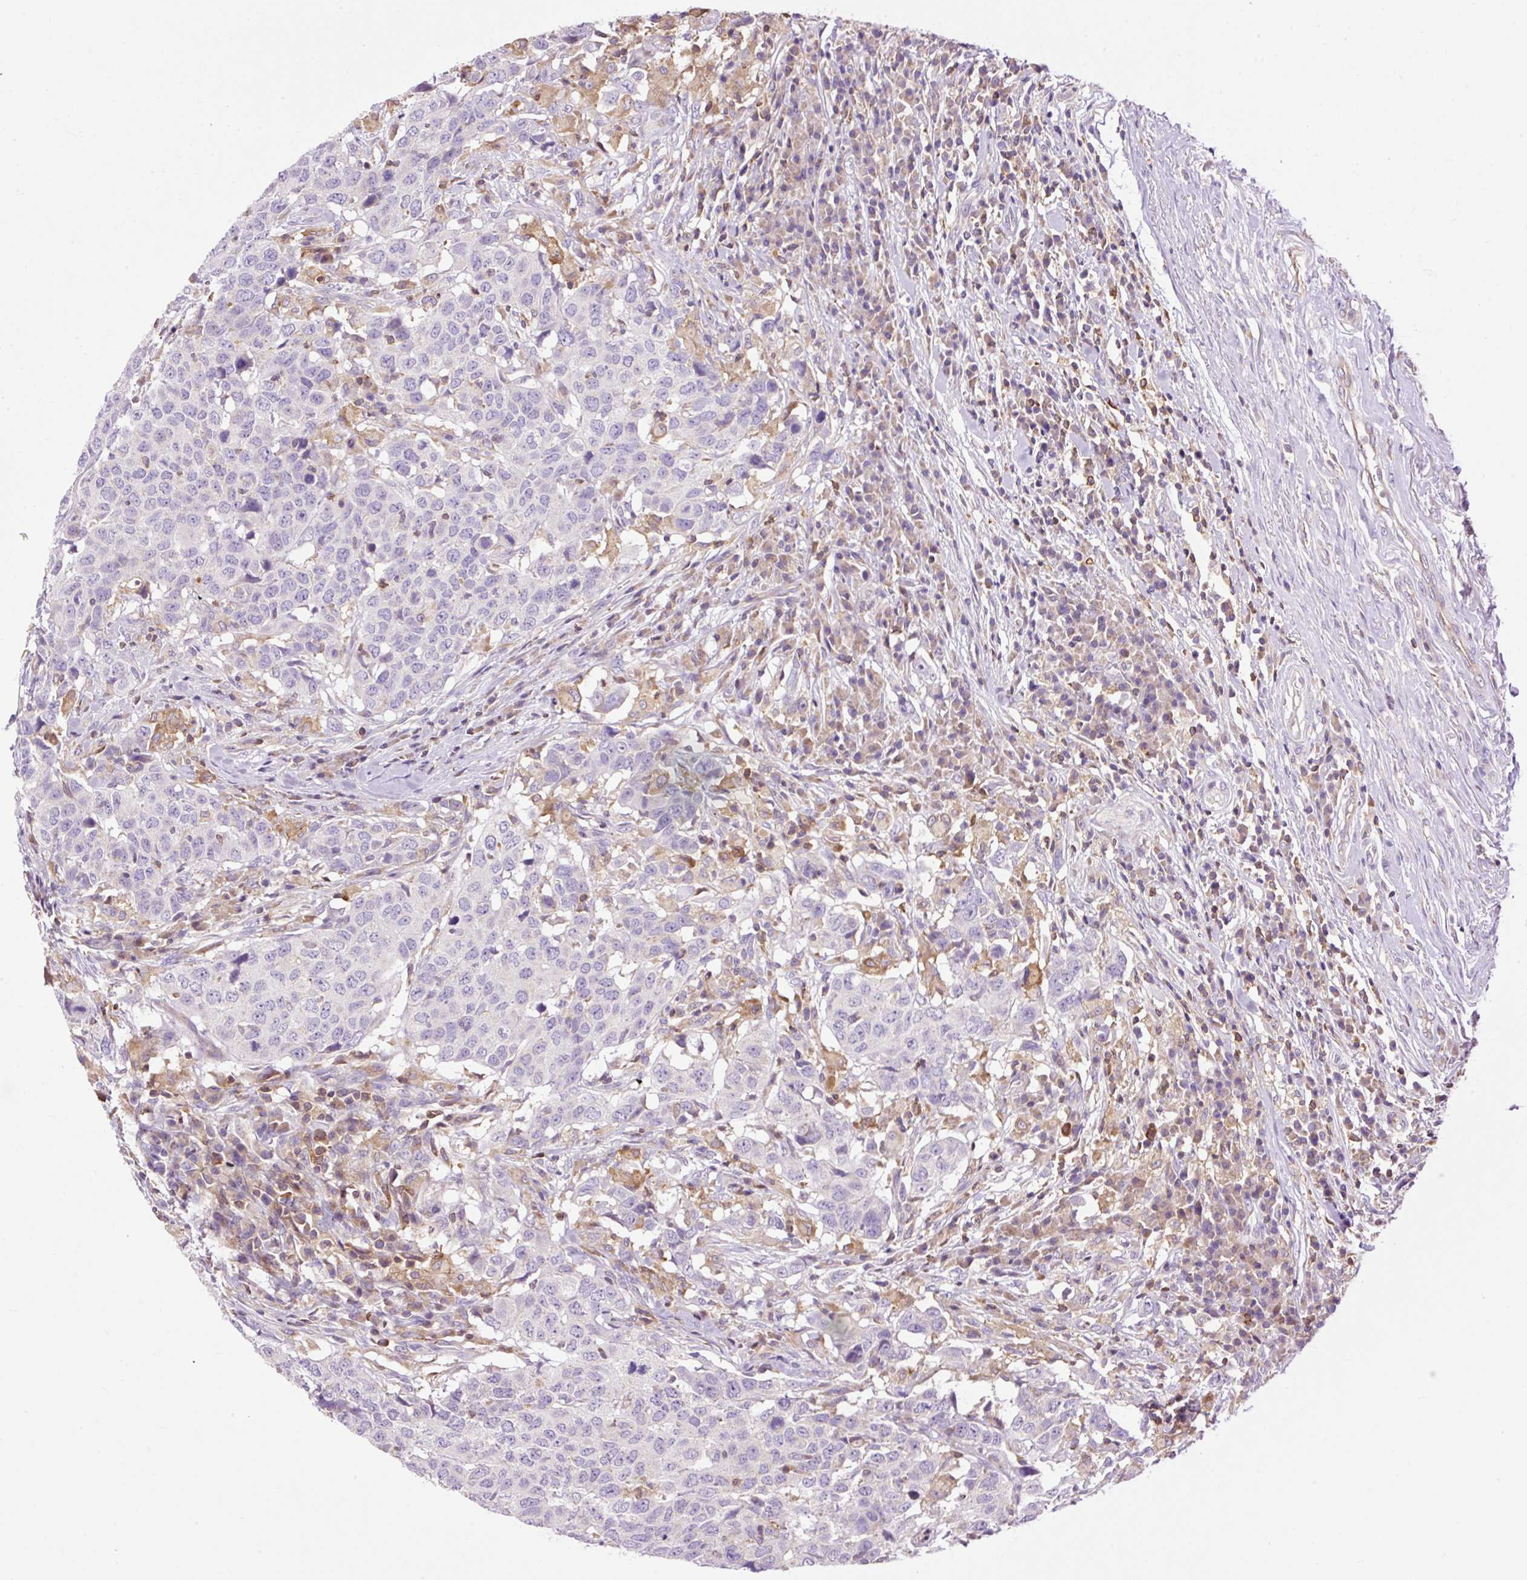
{"staining": {"intensity": "negative", "quantity": "none", "location": "none"}, "tissue": "head and neck cancer", "cell_type": "Tumor cells", "image_type": "cancer", "snomed": [{"axis": "morphology", "description": "Normal tissue, NOS"}, {"axis": "morphology", "description": "Squamous cell carcinoma, NOS"}, {"axis": "topography", "description": "Skeletal muscle"}, {"axis": "topography", "description": "Vascular tissue"}, {"axis": "topography", "description": "Peripheral nerve tissue"}, {"axis": "topography", "description": "Head-Neck"}], "caption": "An IHC photomicrograph of head and neck cancer (squamous cell carcinoma) is shown. There is no staining in tumor cells of head and neck cancer (squamous cell carcinoma). The staining was performed using DAB to visualize the protein expression in brown, while the nuclei were stained in blue with hematoxylin (Magnification: 20x).", "gene": "CD83", "patient": {"sex": "male", "age": 66}}